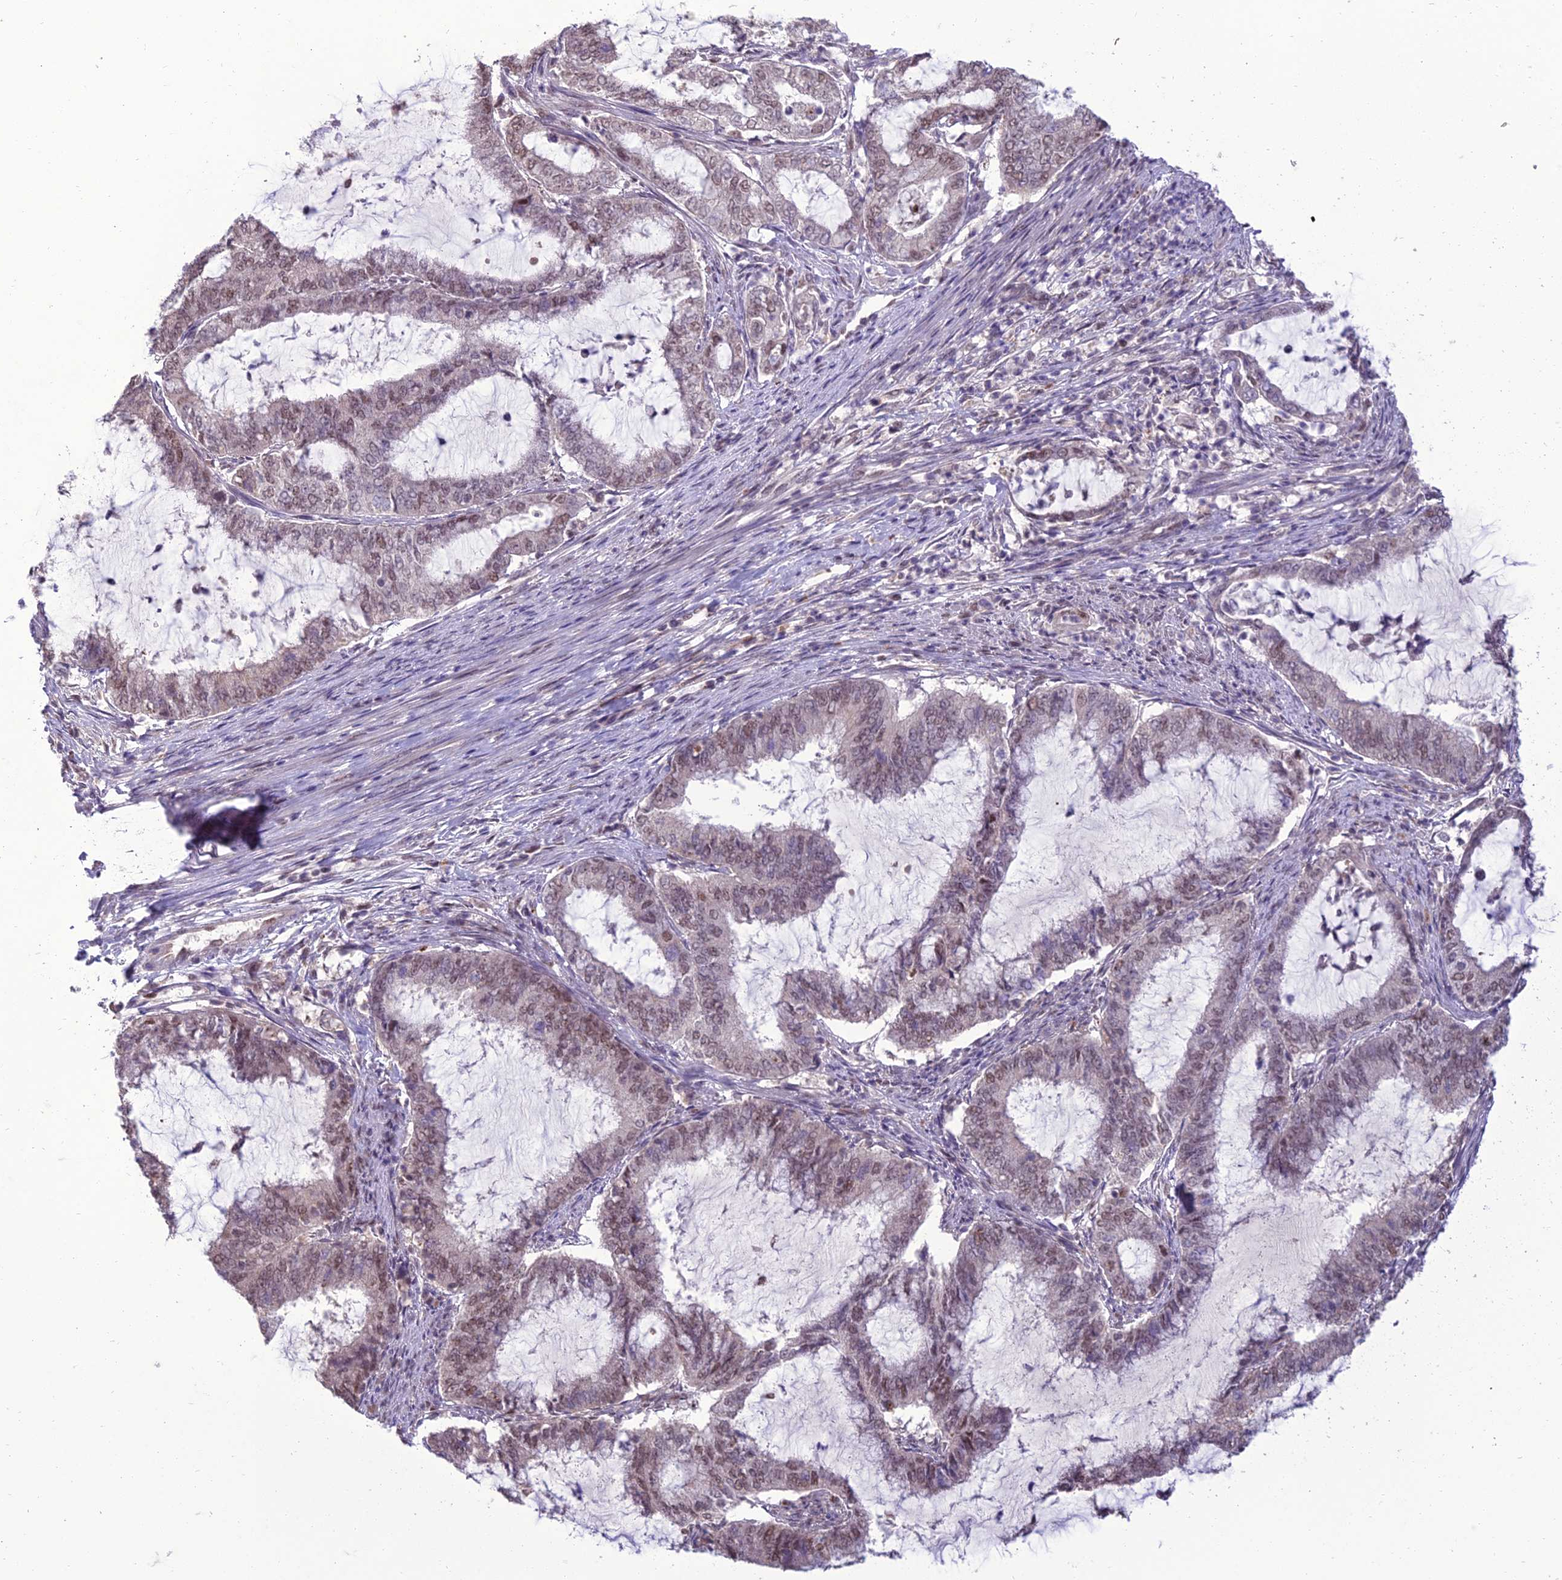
{"staining": {"intensity": "weak", "quantity": "25%-75%", "location": "nuclear"}, "tissue": "endometrial cancer", "cell_type": "Tumor cells", "image_type": "cancer", "snomed": [{"axis": "morphology", "description": "Adenocarcinoma, NOS"}, {"axis": "topography", "description": "Endometrium"}], "caption": "Endometrial adenocarcinoma was stained to show a protein in brown. There is low levels of weak nuclear positivity in about 25%-75% of tumor cells. (DAB IHC, brown staining for protein, blue staining for nuclei).", "gene": "RANBP3", "patient": {"sex": "female", "age": 51}}